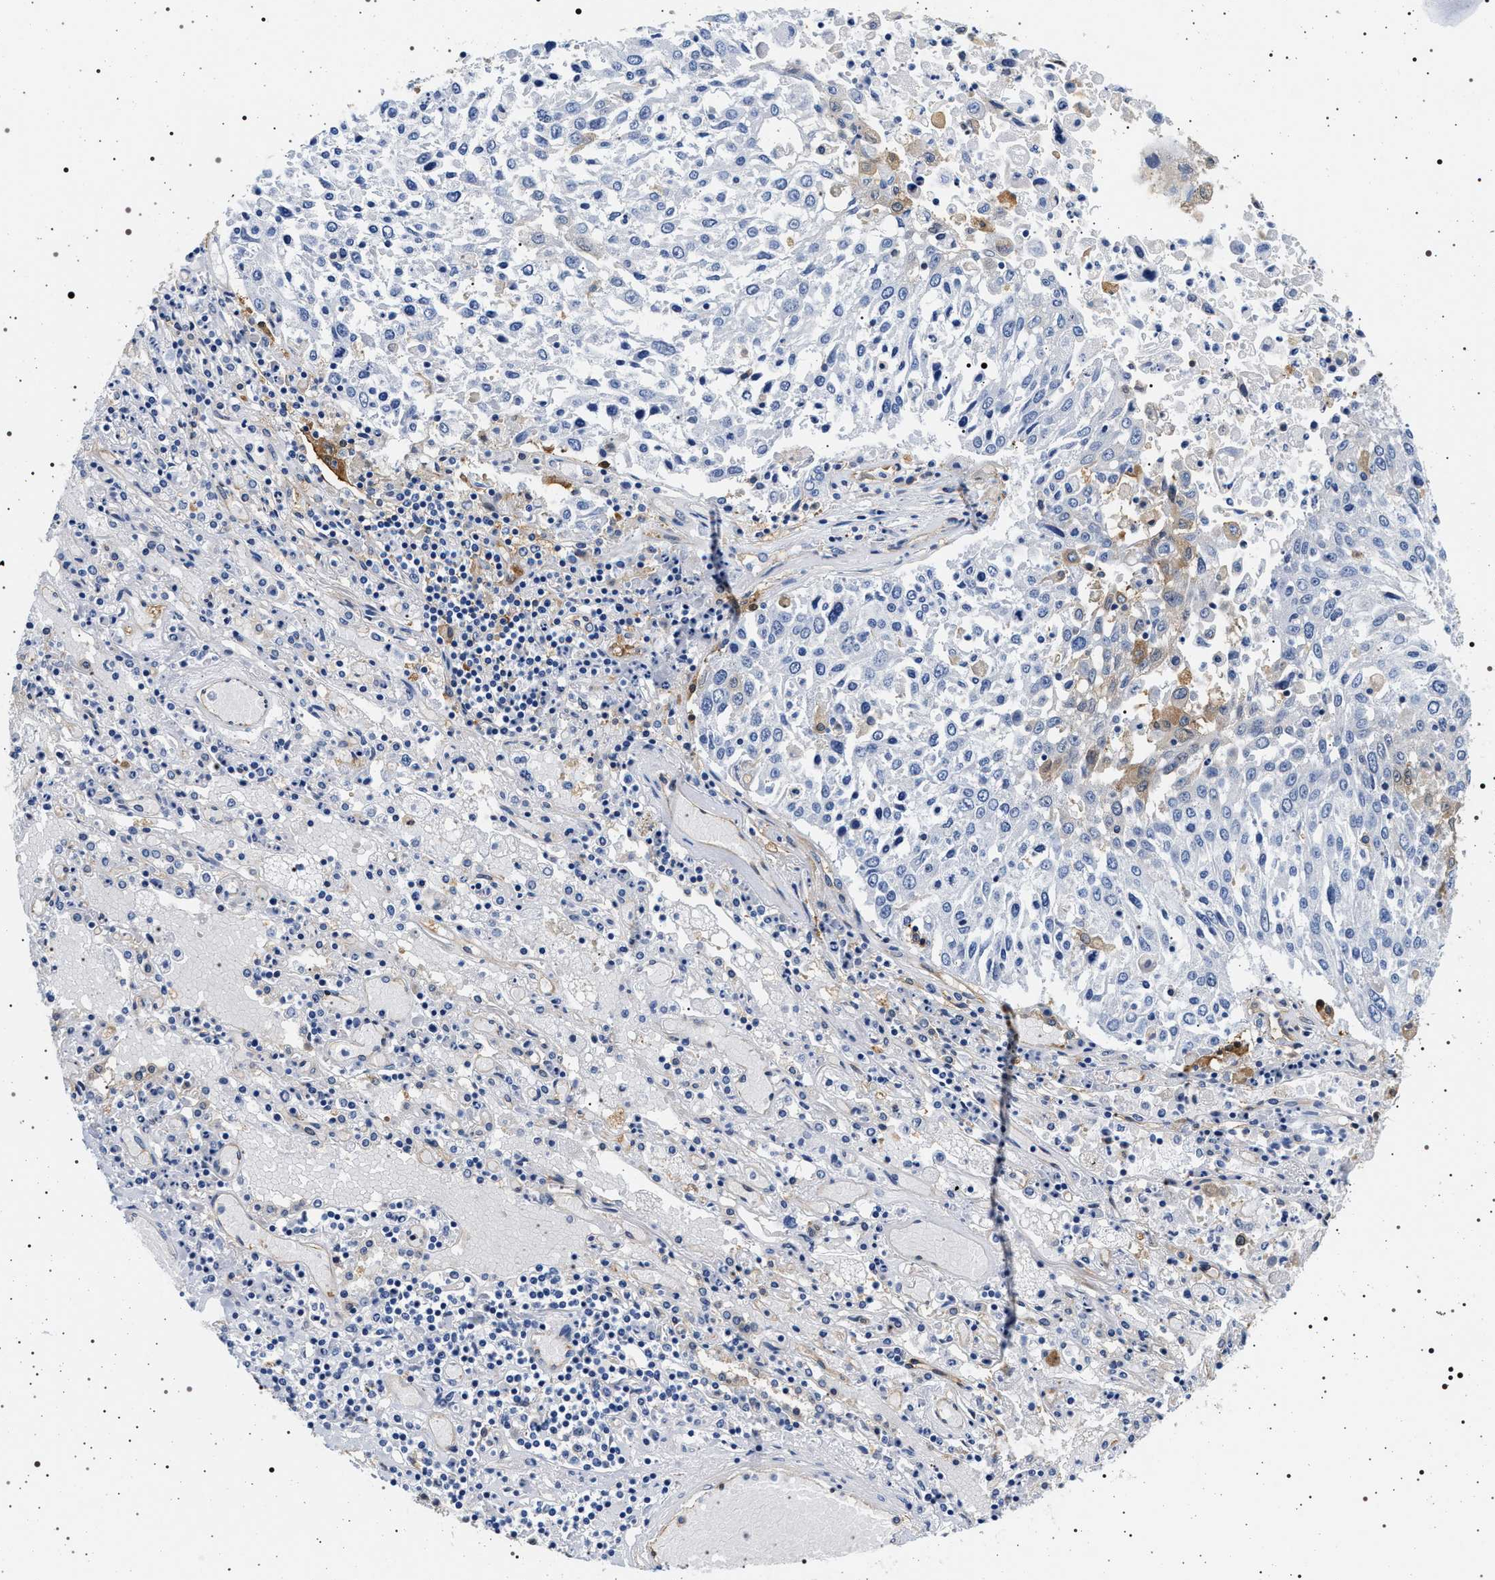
{"staining": {"intensity": "moderate", "quantity": "<25%", "location": "cytoplasmic/membranous,nuclear"}, "tissue": "lung cancer", "cell_type": "Tumor cells", "image_type": "cancer", "snomed": [{"axis": "morphology", "description": "Squamous cell carcinoma, NOS"}, {"axis": "topography", "description": "Lung"}], "caption": "Squamous cell carcinoma (lung) tissue shows moderate cytoplasmic/membranous and nuclear expression in about <25% of tumor cells, visualized by immunohistochemistry.", "gene": "HSD17B1", "patient": {"sex": "male", "age": 65}}